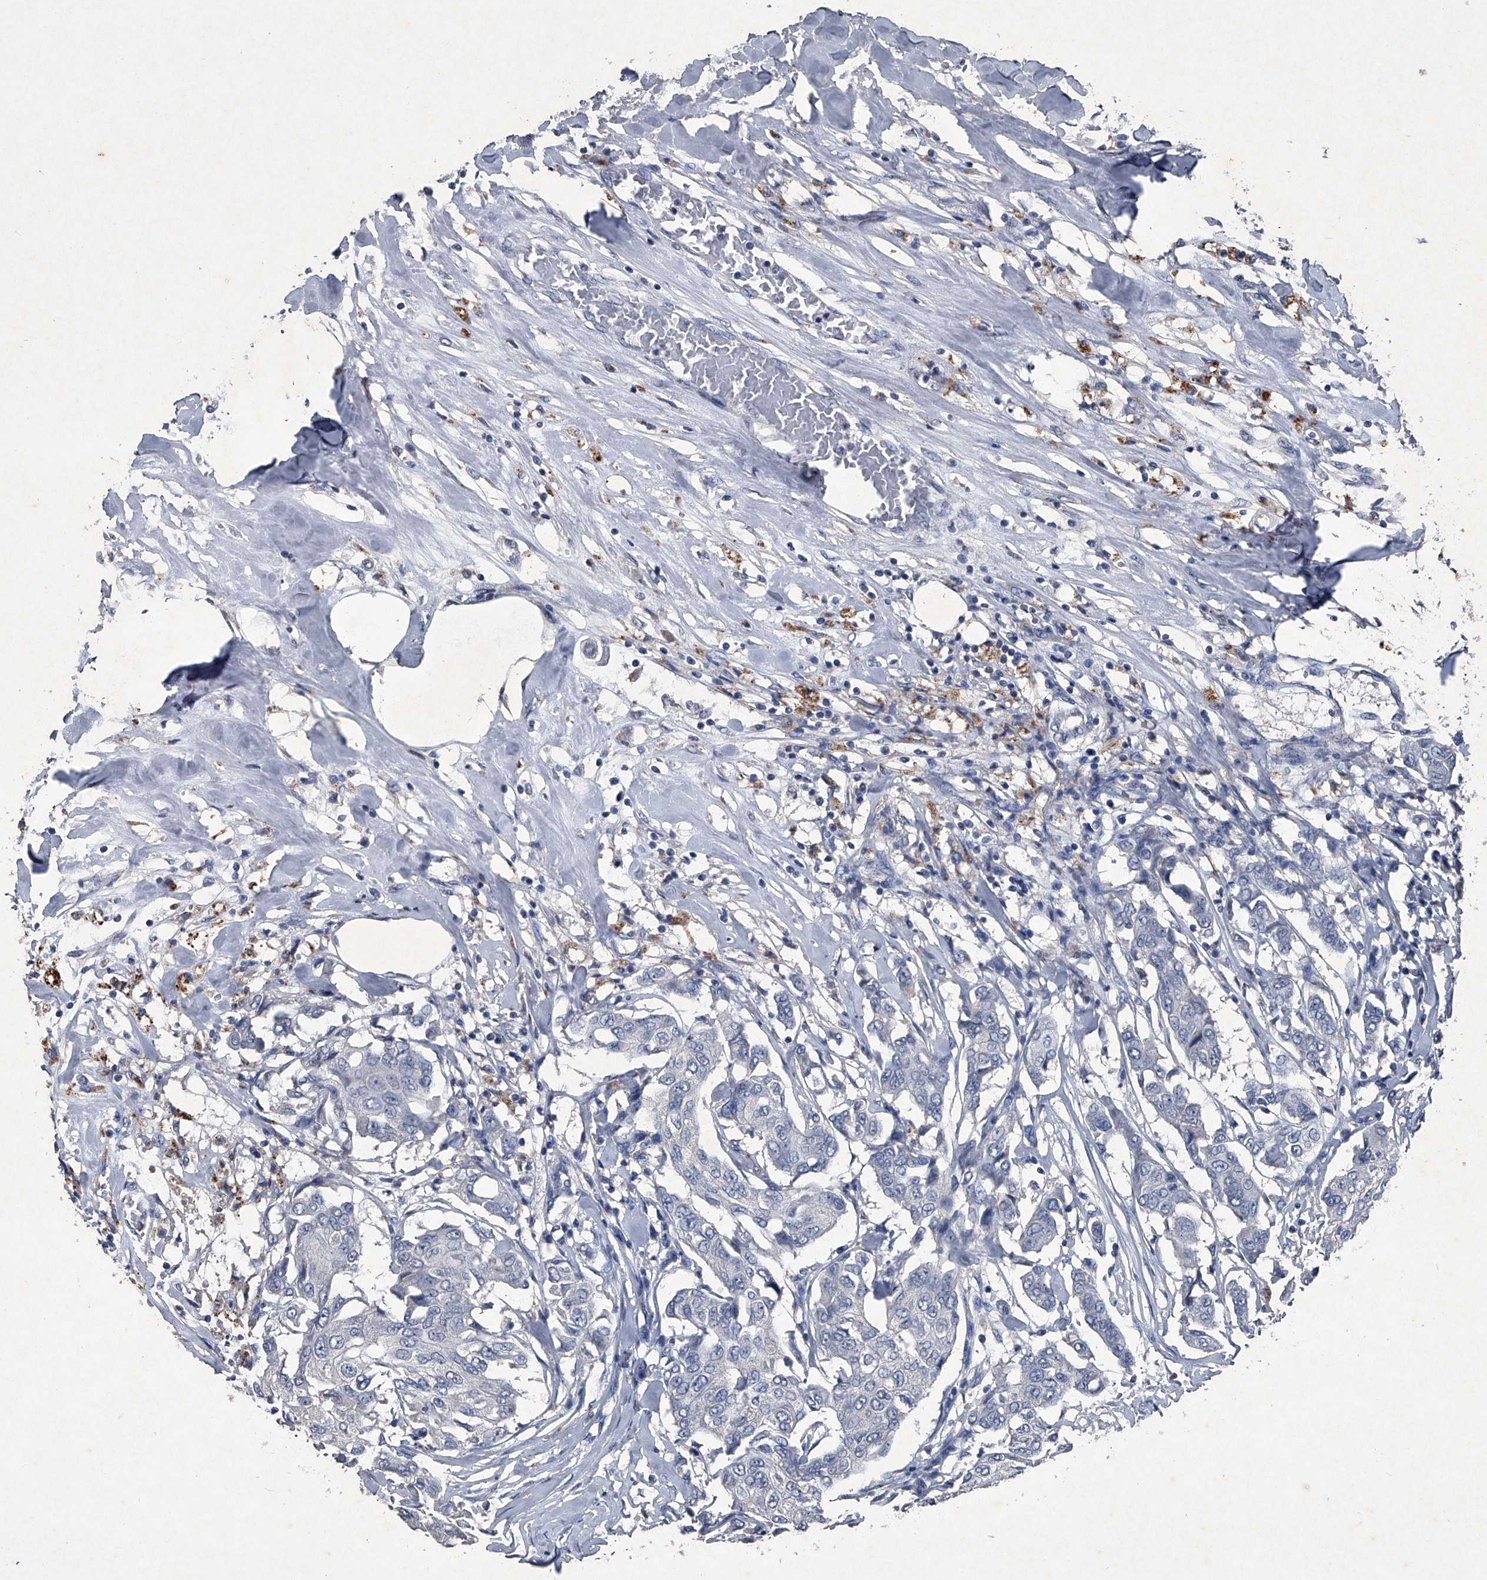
{"staining": {"intensity": "negative", "quantity": "none", "location": "none"}, "tissue": "breast cancer", "cell_type": "Tumor cells", "image_type": "cancer", "snomed": [{"axis": "morphology", "description": "Duct carcinoma"}, {"axis": "topography", "description": "Breast"}], "caption": "Breast cancer stained for a protein using IHC exhibits no positivity tumor cells.", "gene": "MAPKAP1", "patient": {"sex": "female", "age": 80}}